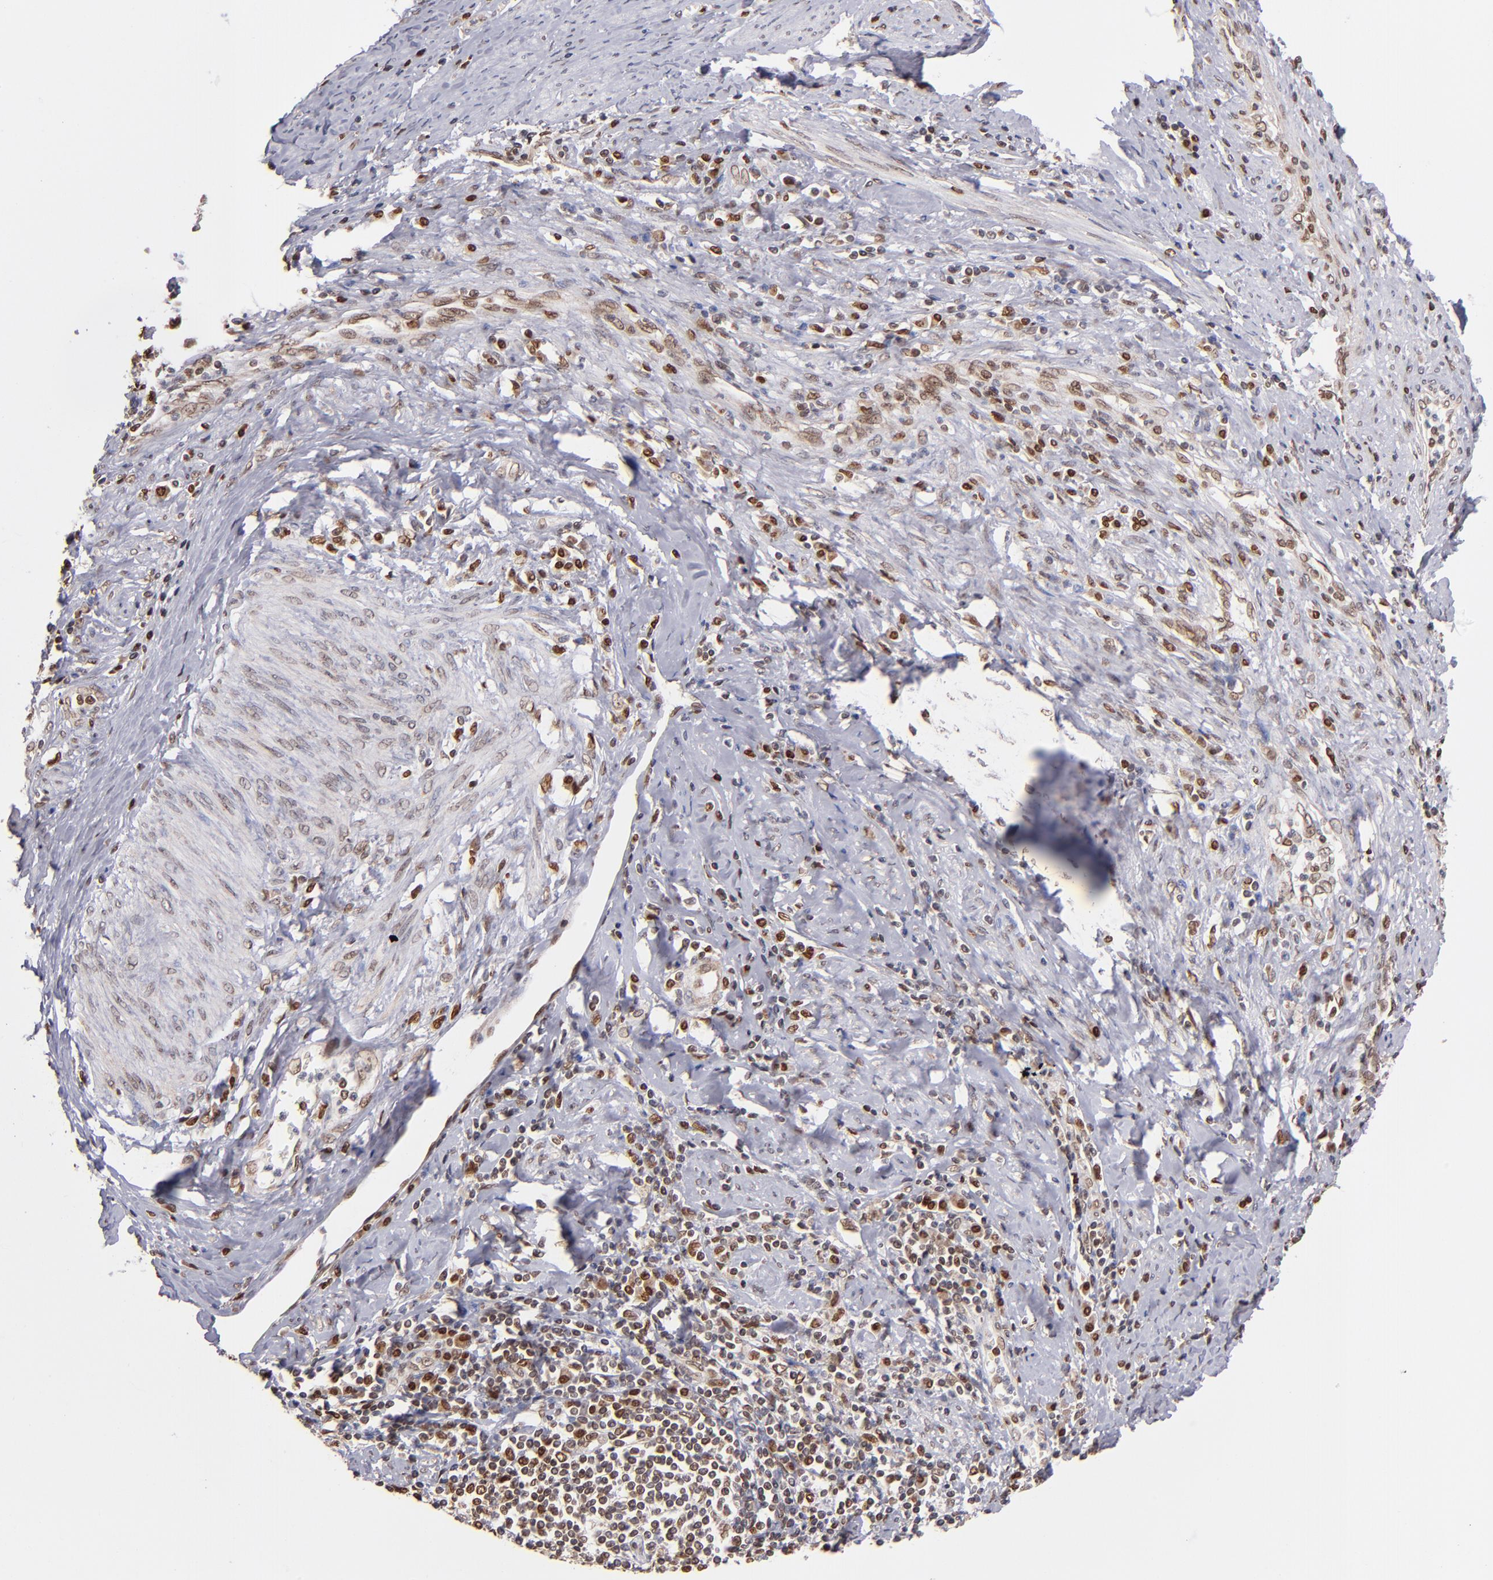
{"staining": {"intensity": "moderate", "quantity": ">75%", "location": "cytoplasmic/membranous,nuclear"}, "tissue": "cervical cancer", "cell_type": "Tumor cells", "image_type": "cancer", "snomed": [{"axis": "morphology", "description": "Squamous cell carcinoma, NOS"}, {"axis": "topography", "description": "Cervix"}], "caption": "Protein positivity by IHC reveals moderate cytoplasmic/membranous and nuclear positivity in approximately >75% of tumor cells in cervical squamous cell carcinoma. The staining was performed using DAB (3,3'-diaminobenzidine), with brown indicating positive protein expression. Nuclei are stained blue with hematoxylin.", "gene": "TOP1MT", "patient": {"sex": "female", "age": 53}}